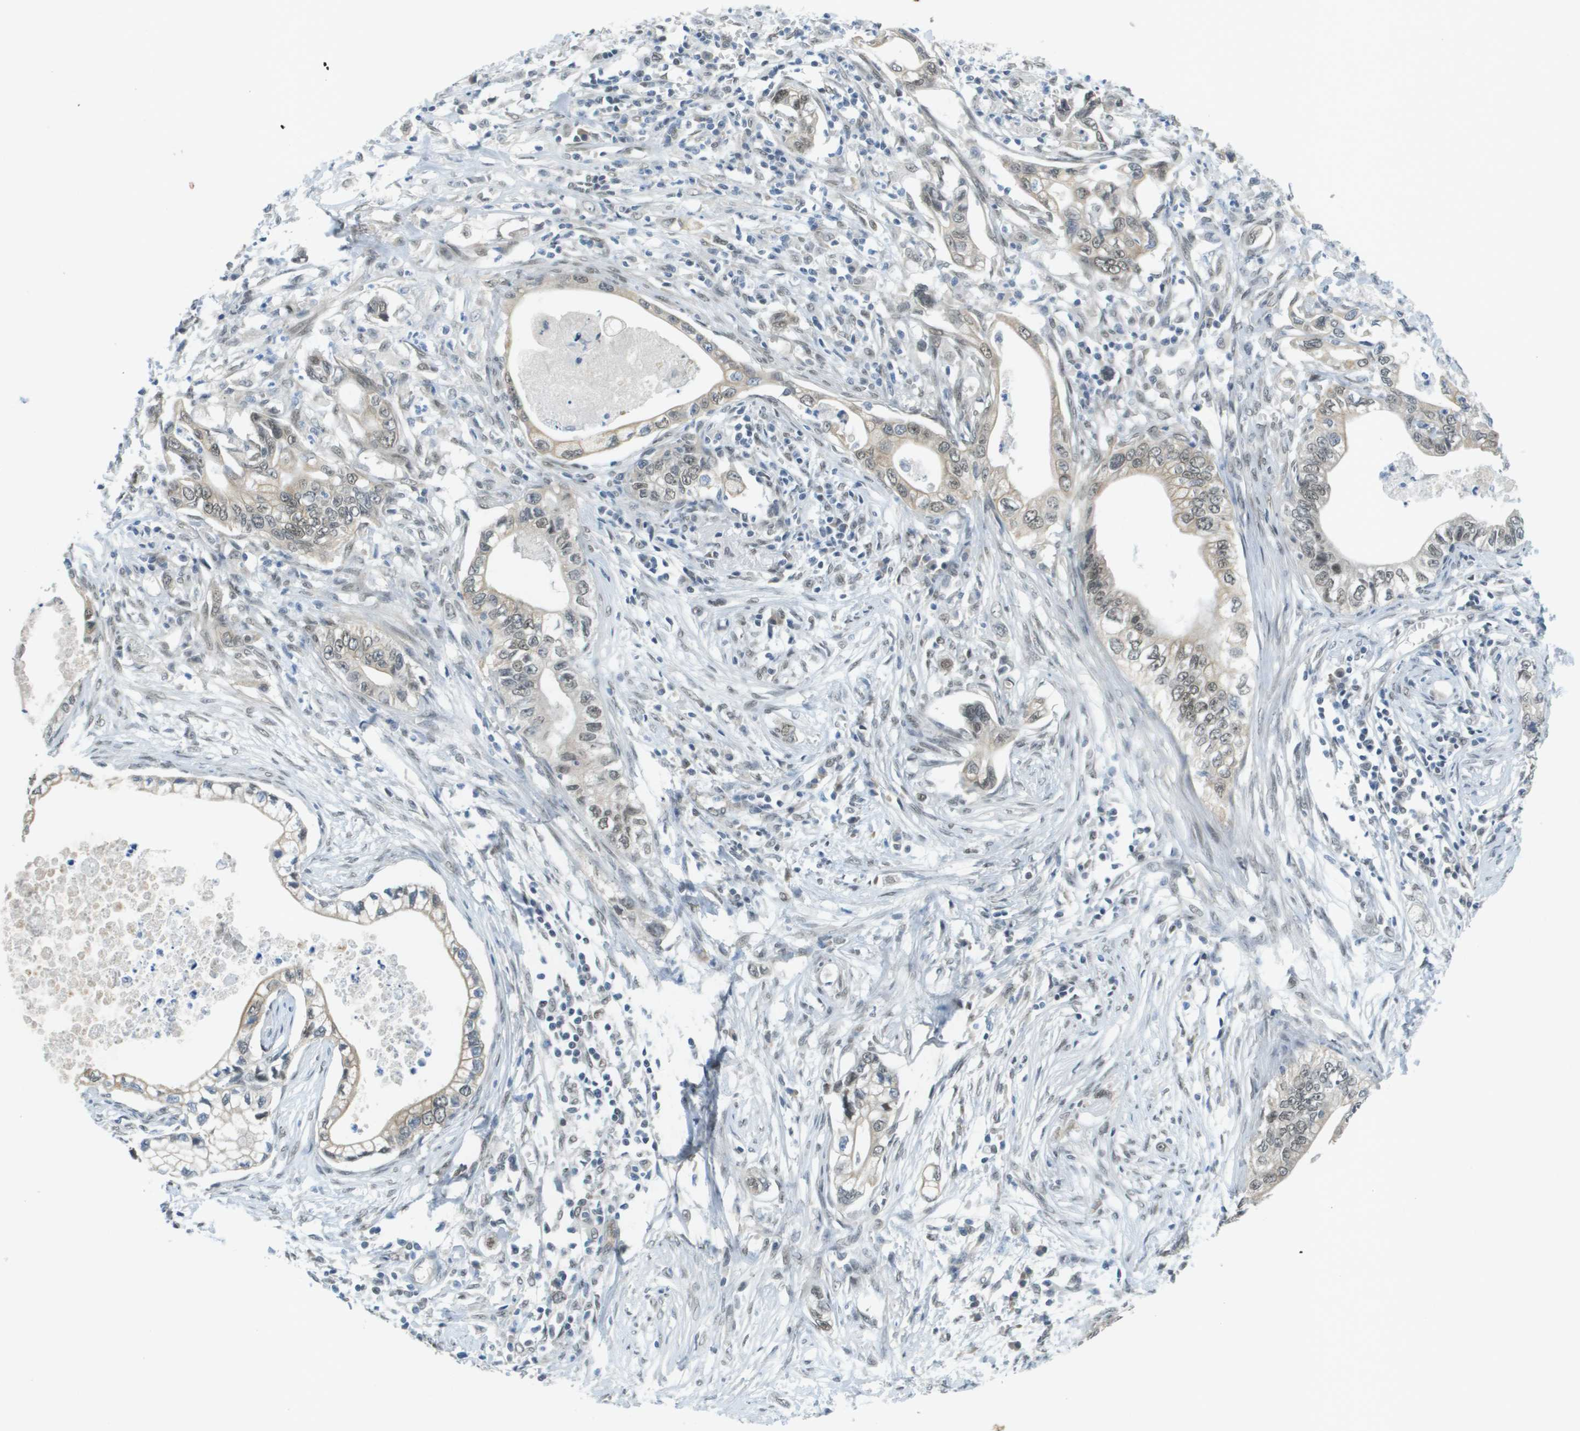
{"staining": {"intensity": "weak", "quantity": "25%-75%", "location": "cytoplasmic/membranous,nuclear"}, "tissue": "pancreatic cancer", "cell_type": "Tumor cells", "image_type": "cancer", "snomed": [{"axis": "morphology", "description": "Adenocarcinoma, NOS"}, {"axis": "topography", "description": "Pancreas"}], "caption": "The immunohistochemical stain labels weak cytoplasmic/membranous and nuclear expression in tumor cells of pancreatic cancer tissue. (DAB IHC, brown staining for protein, blue staining for nuclei).", "gene": "ARID1B", "patient": {"sex": "male", "age": 56}}